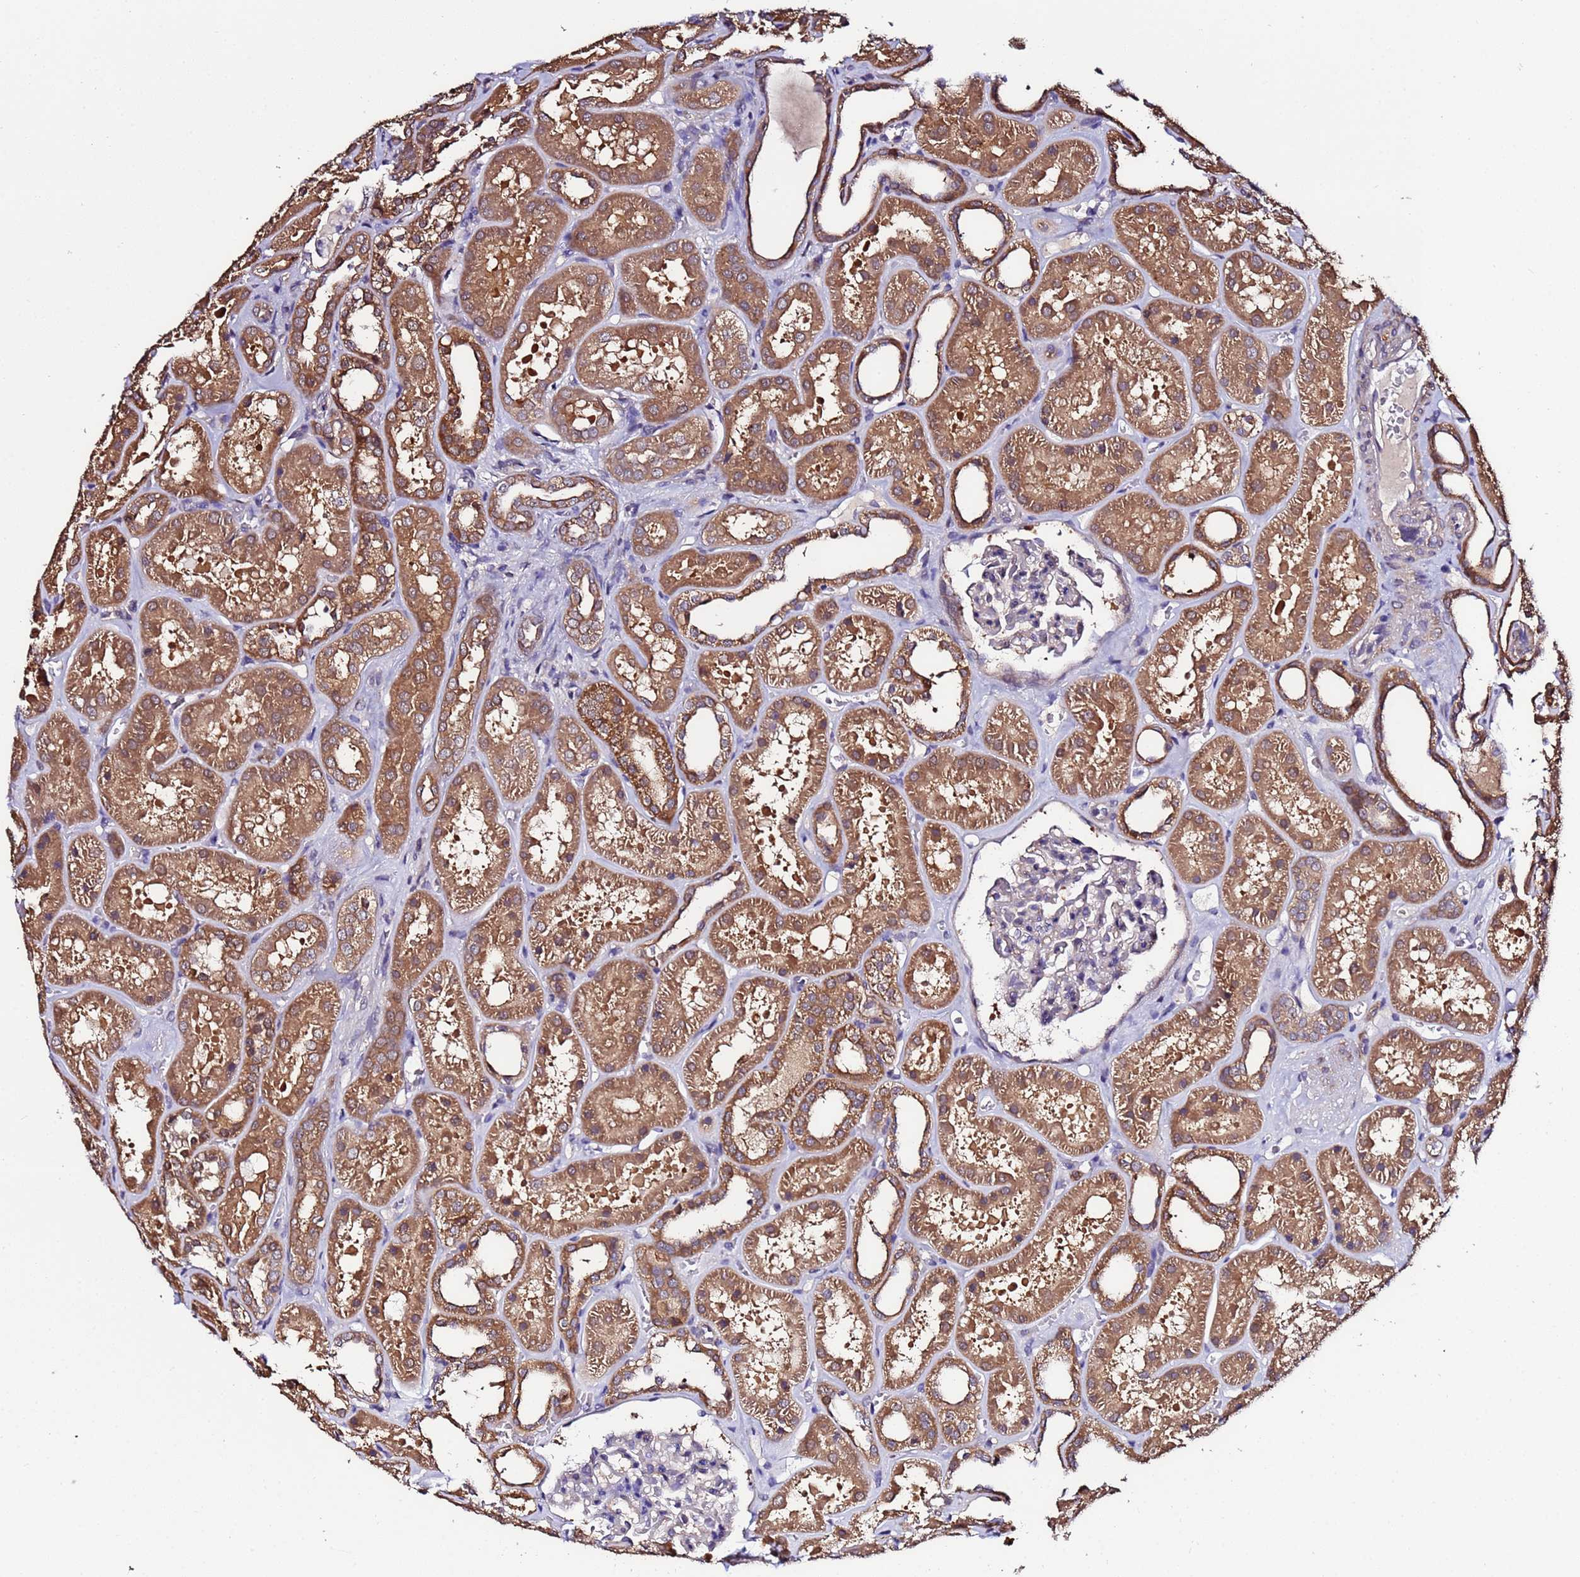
{"staining": {"intensity": "negative", "quantity": "none", "location": "none"}, "tissue": "kidney", "cell_type": "Cells in glomeruli", "image_type": "normal", "snomed": [{"axis": "morphology", "description": "Normal tissue, NOS"}, {"axis": "topography", "description": "Kidney"}], "caption": "The histopathology image displays no significant staining in cells in glomeruli of kidney.", "gene": "NAXE", "patient": {"sex": "female", "age": 41}}